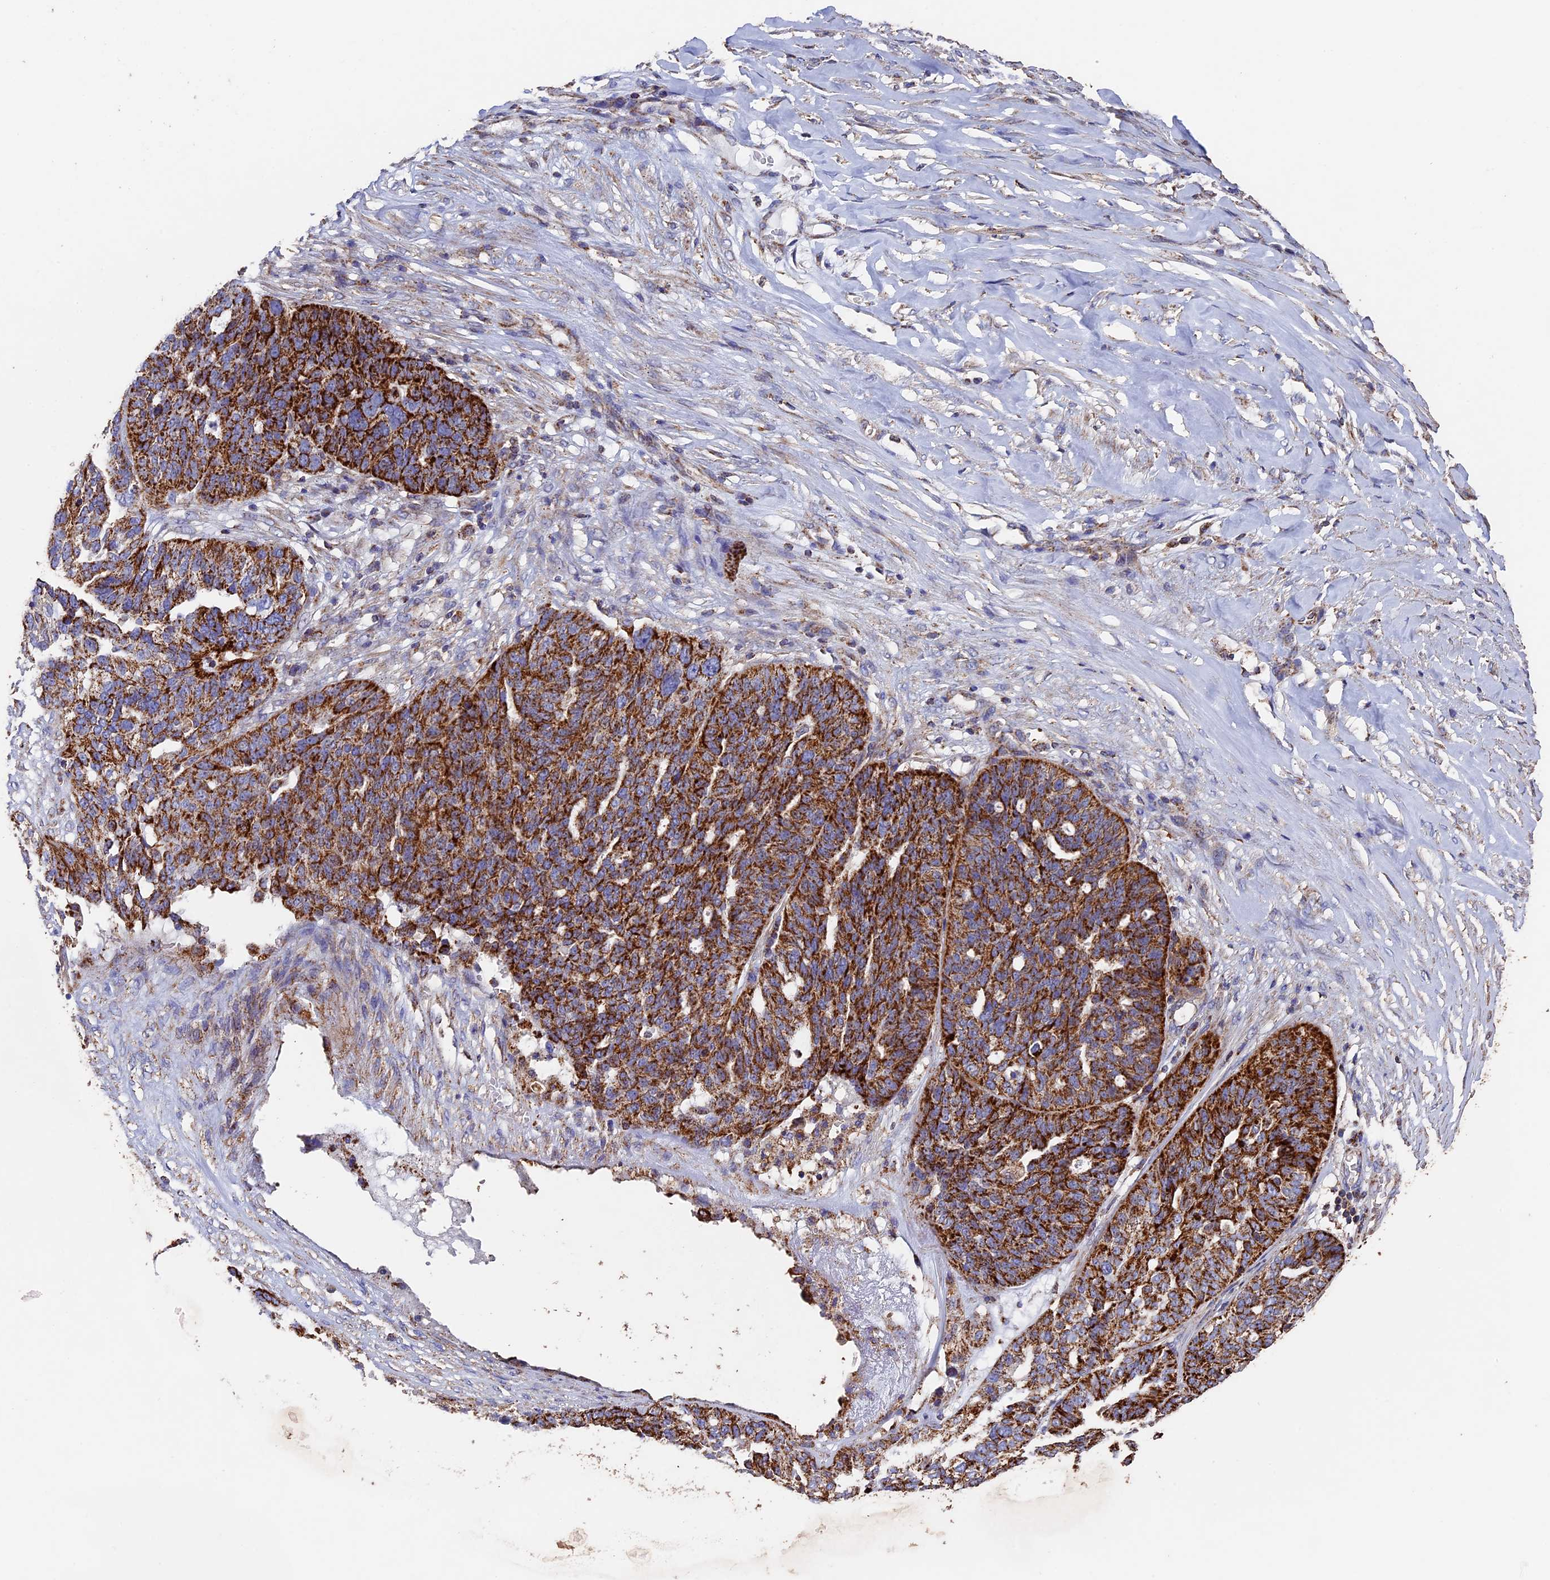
{"staining": {"intensity": "strong", "quantity": ">75%", "location": "cytoplasmic/membranous"}, "tissue": "ovarian cancer", "cell_type": "Tumor cells", "image_type": "cancer", "snomed": [{"axis": "morphology", "description": "Cystadenocarcinoma, serous, NOS"}, {"axis": "topography", "description": "Ovary"}], "caption": "A brown stain labels strong cytoplasmic/membranous expression of a protein in serous cystadenocarcinoma (ovarian) tumor cells.", "gene": "ADAT1", "patient": {"sex": "female", "age": 59}}